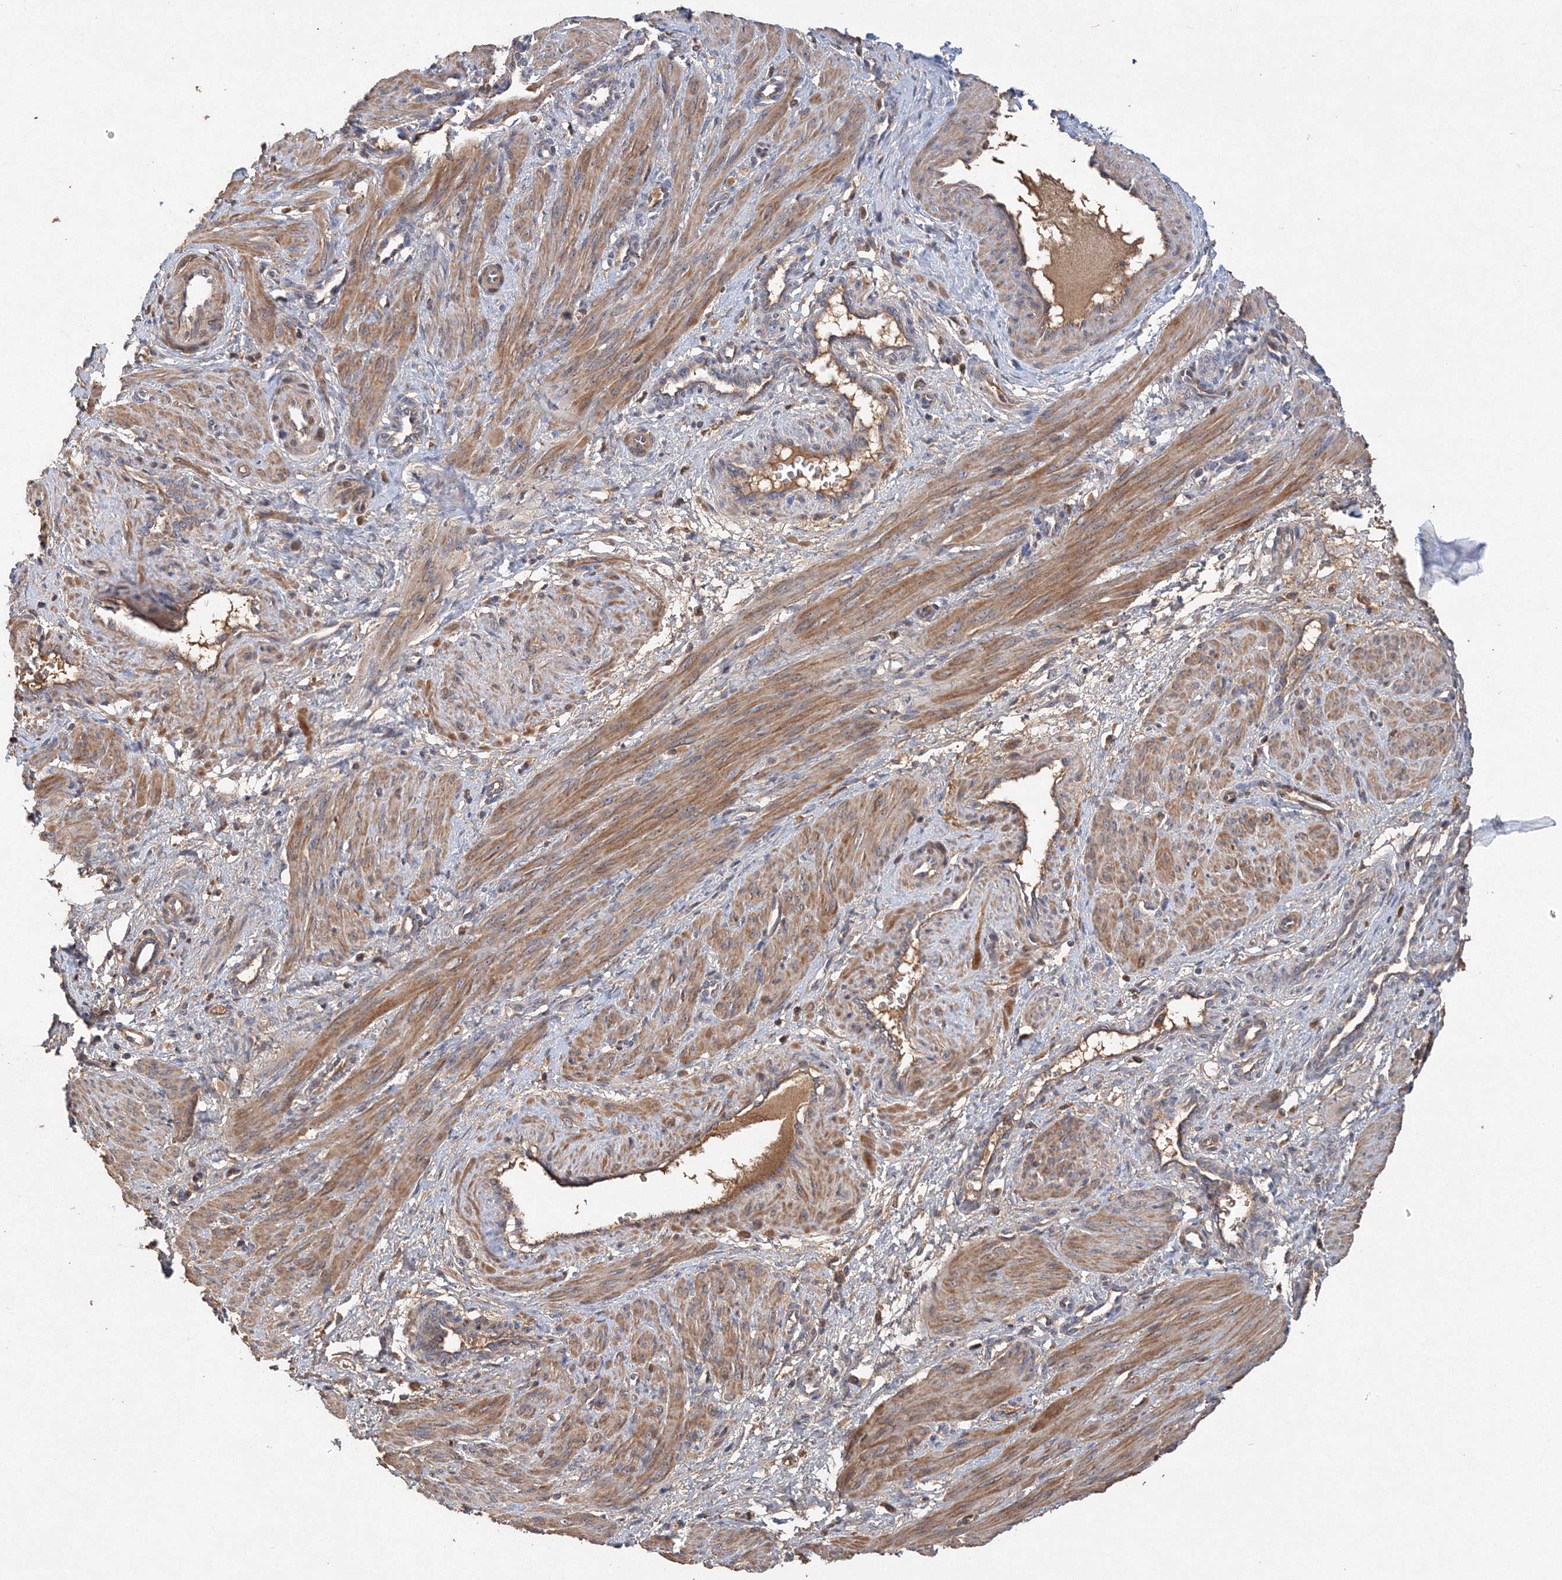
{"staining": {"intensity": "moderate", "quantity": ">75%", "location": "cytoplasmic/membranous"}, "tissue": "smooth muscle", "cell_type": "Smooth muscle cells", "image_type": "normal", "snomed": [{"axis": "morphology", "description": "Normal tissue, NOS"}, {"axis": "topography", "description": "Endometrium"}], "caption": "This is a micrograph of immunohistochemistry staining of unremarkable smooth muscle, which shows moderate expression in the cytoplasmic/membranous of smooth muscle cells.", "gene": "GRINA", "patient": {"sex": "female", "age": 33}}